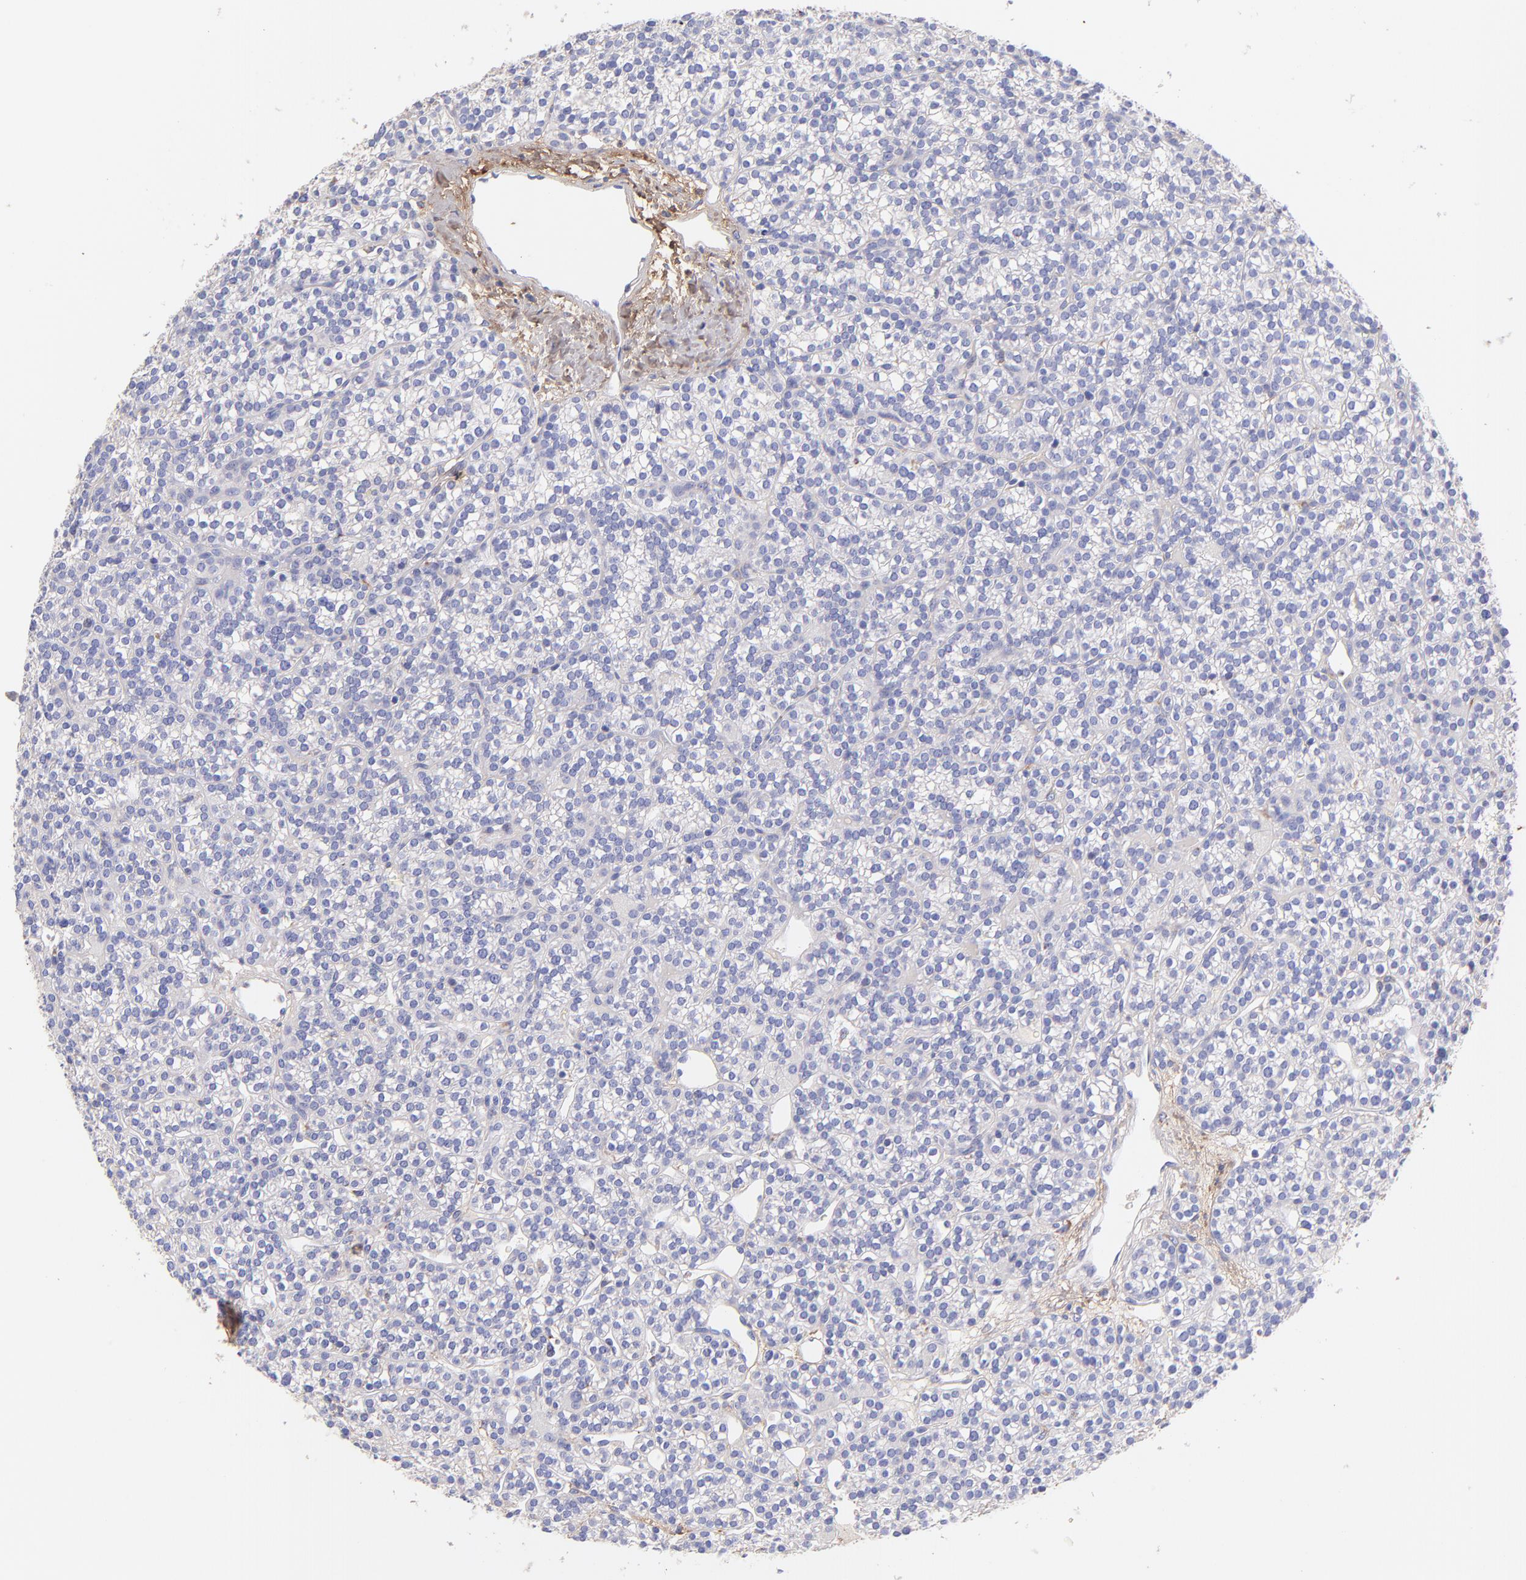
{"staining": {"intensity": "negative", "quantity": "none", "location": "none"}, "tissue": "parathyroid gland", "cell_type": "Glandular cells", "image_type": "normal", "snomed": [{"axis": "morphology", "description": "Normal tissue, NOS"}, {"axis": "topography", "description": "Parathyroid gland"}], "caption": "Immunohistochemistry histopathology image of unremarkable parathyroid gland stained for a protein (brown), which demonstrates no positivity in glandular cells. (DAB immunohistochemistry (IHC) with hematoxylin counter stain).", "gene": "BGN", "patient": {"sex": "female", "age": 50}}